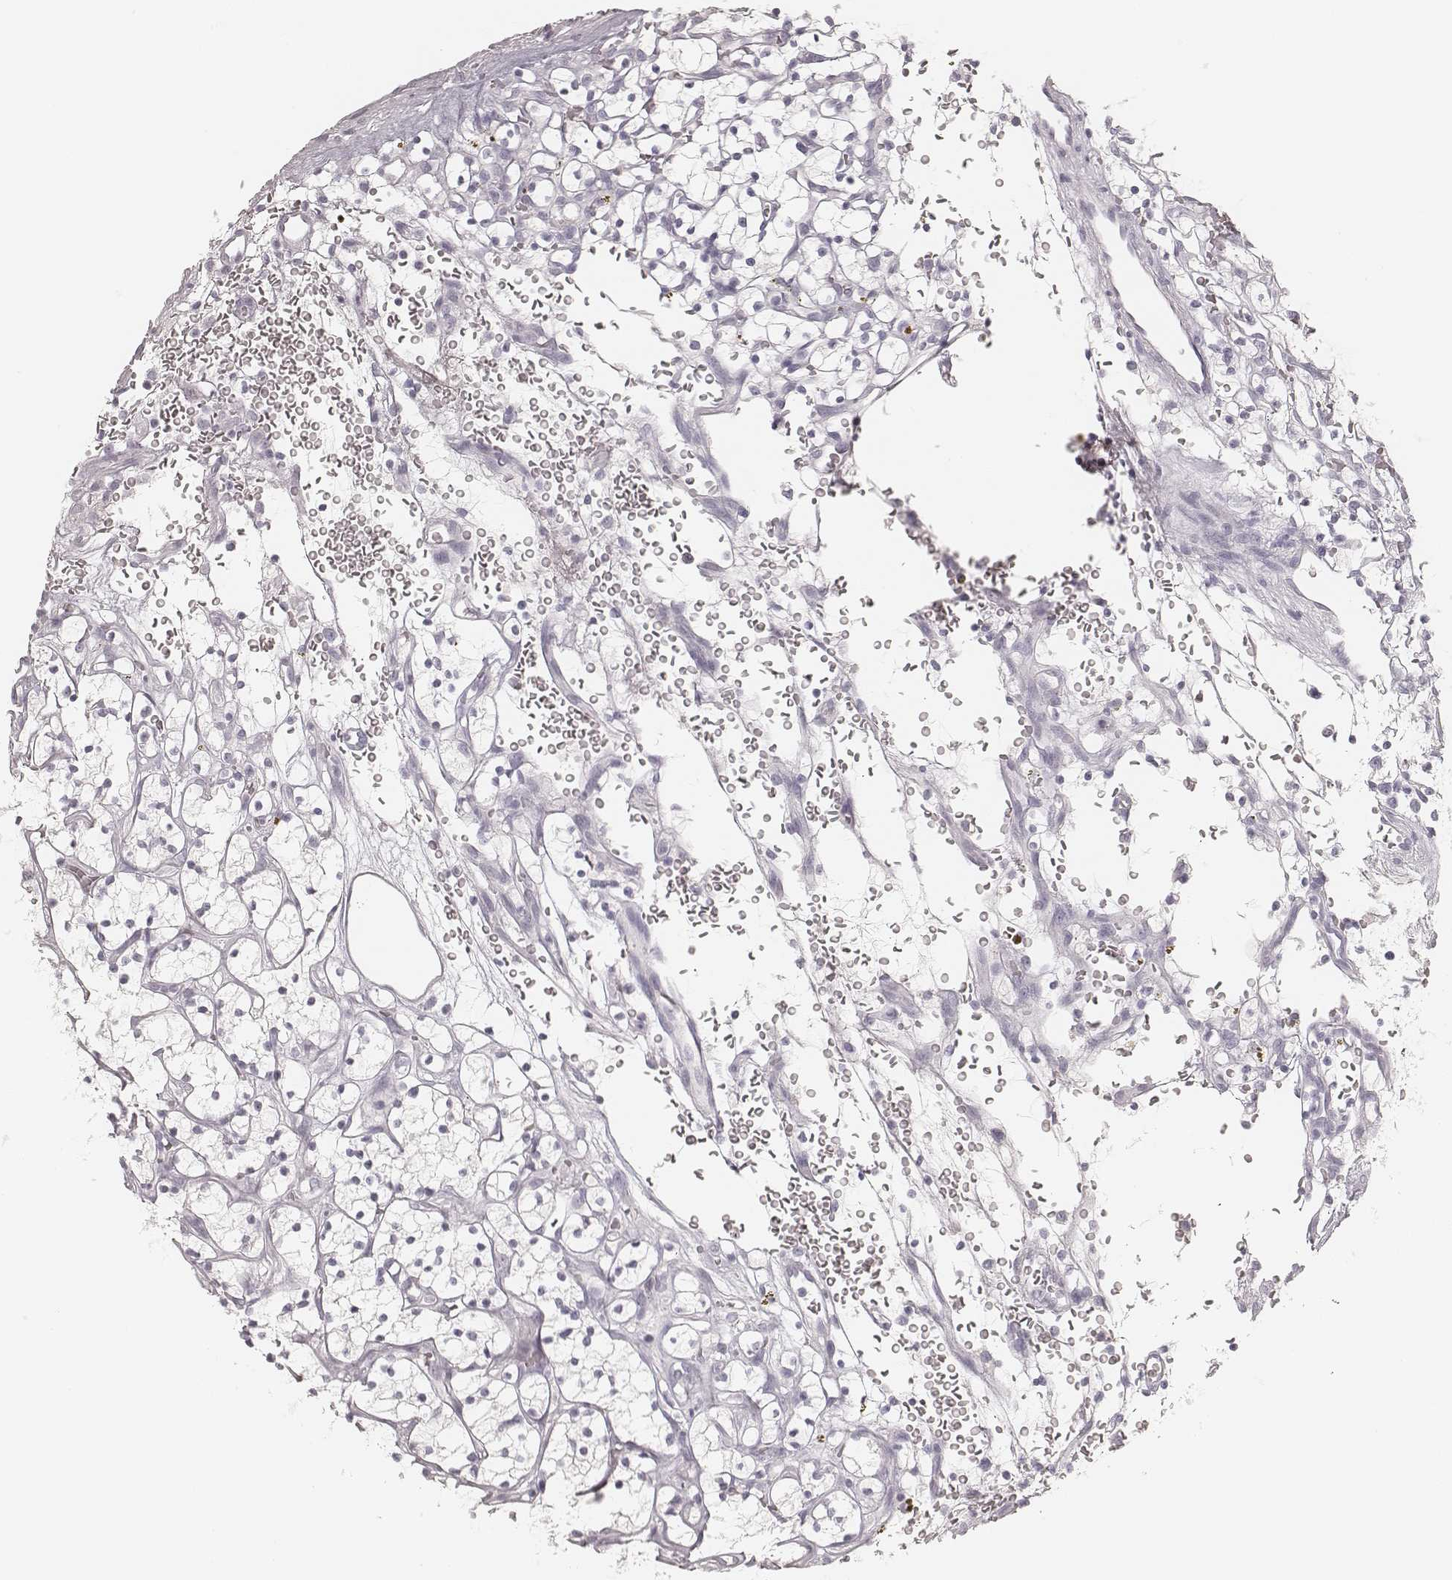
{"staining": {"intensity": "negative", "quantity": "none", "location": "none"}, "tissue": "renal cancer", "cell_type": "Tumor cells", "image_type": "cancer", "snomed": [{"axis": "morphology", "description": "Adenocarcinoma, NOS"}, {"axis": "topography", "description": "Kidney"}], "caption": "High power microscopy photomicrograph of an immunohistochemistry photomicrograph of adenocarcinoma (renal), revealing no significant expression in tumor cells.", "gene": "KRT31", "patient": {"sex": "female", "age": 64}}